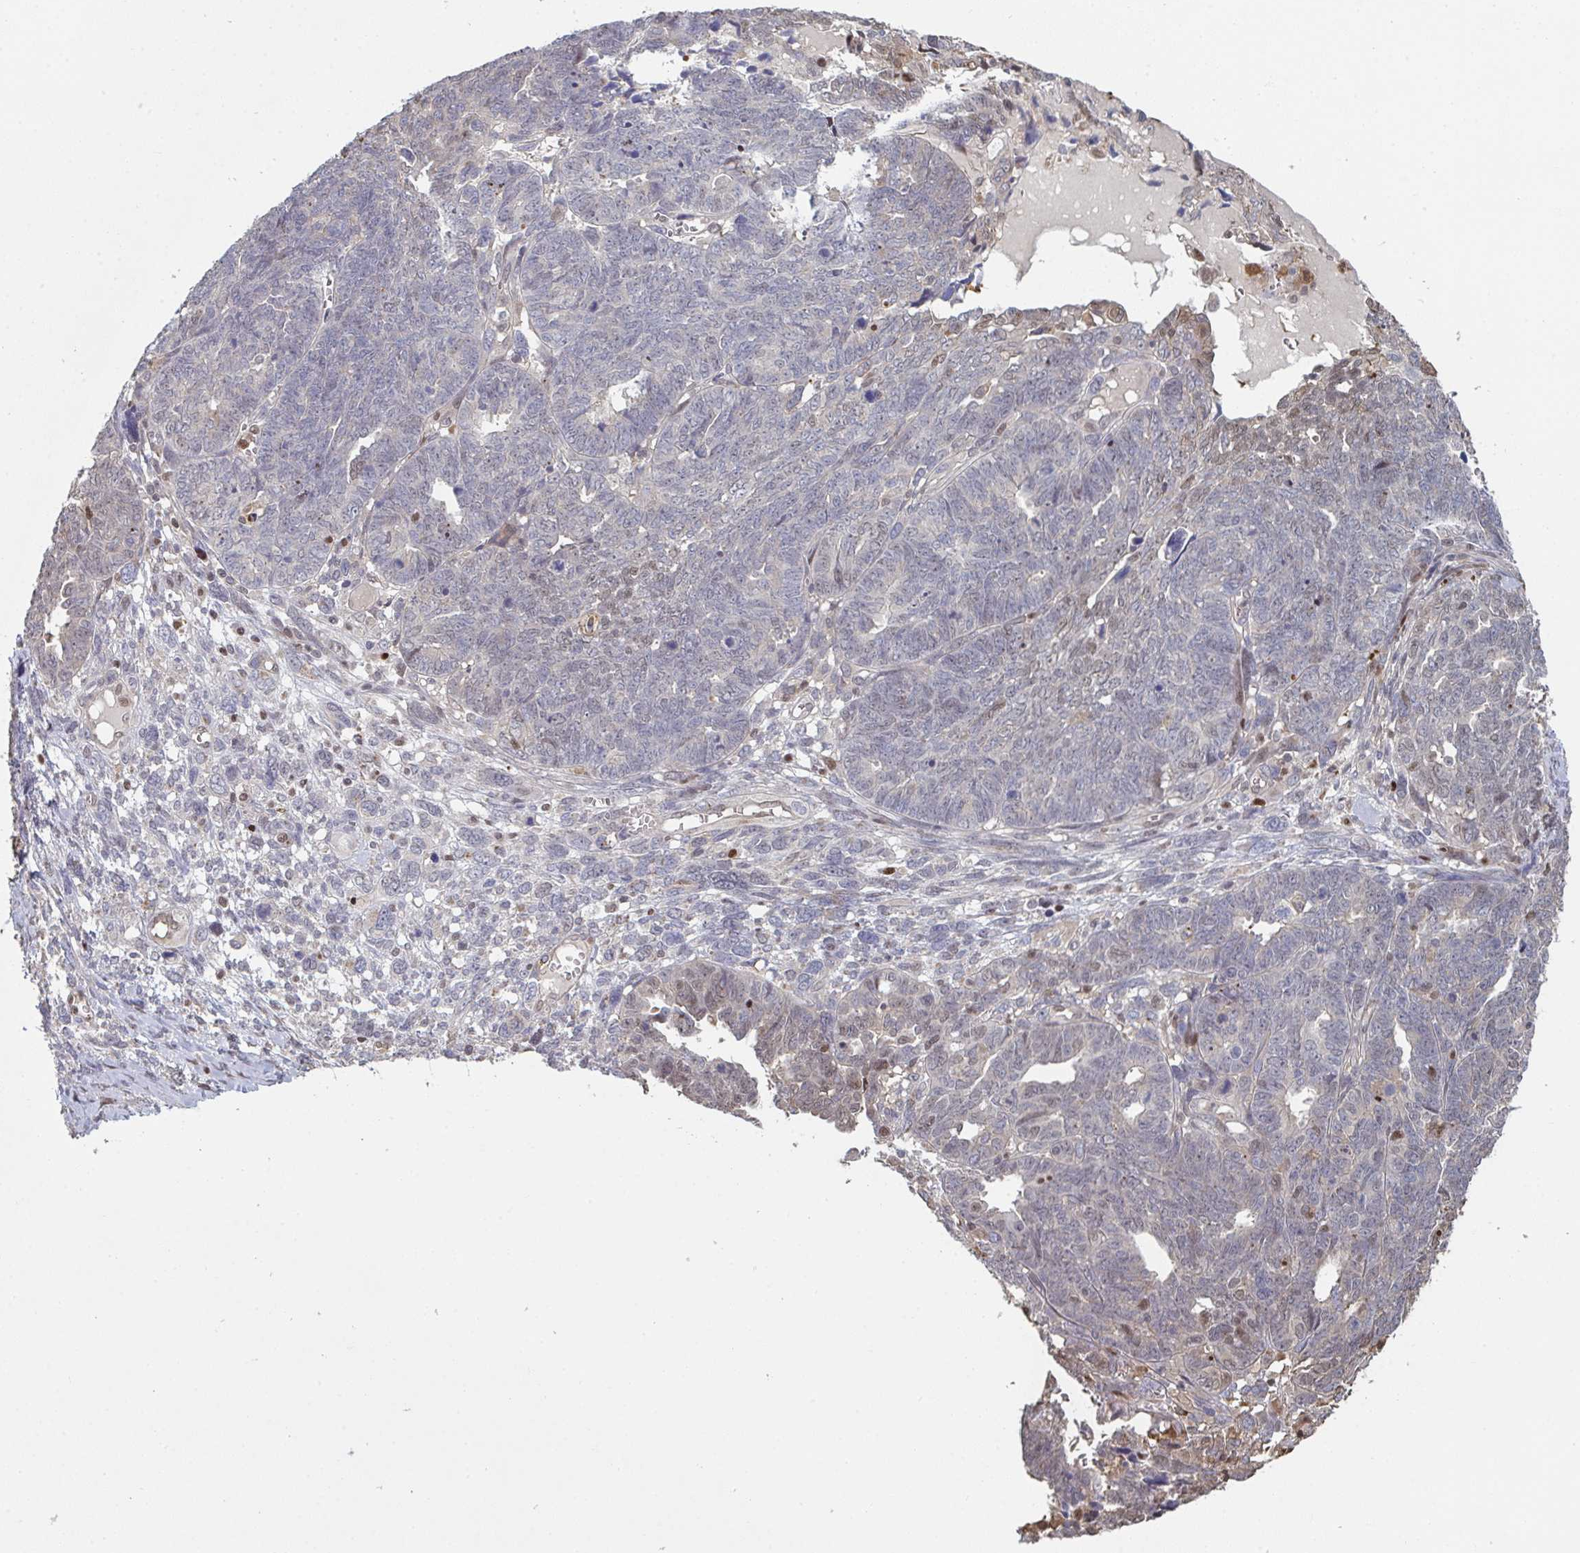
{"staining": {"intensity": "negative", "quantity": "none", "location": "none"}, "tissue": "ovarian cancer", "cell_type": "Tumor cells", "image_type": "cancer", "snomed": [{"axis": "morphology", "description": "Cystadenocarcinoma, serous, NOS"}, {"axis": "topography", "description": "Ovary"}], "caption": "Immunohistochemical staining of human serous cystadenocarcinoma (ovarian) exhibits no significant staining in tumor cells.", "gene": "ACD", "patient": {"sex": "female", "age": 79}}